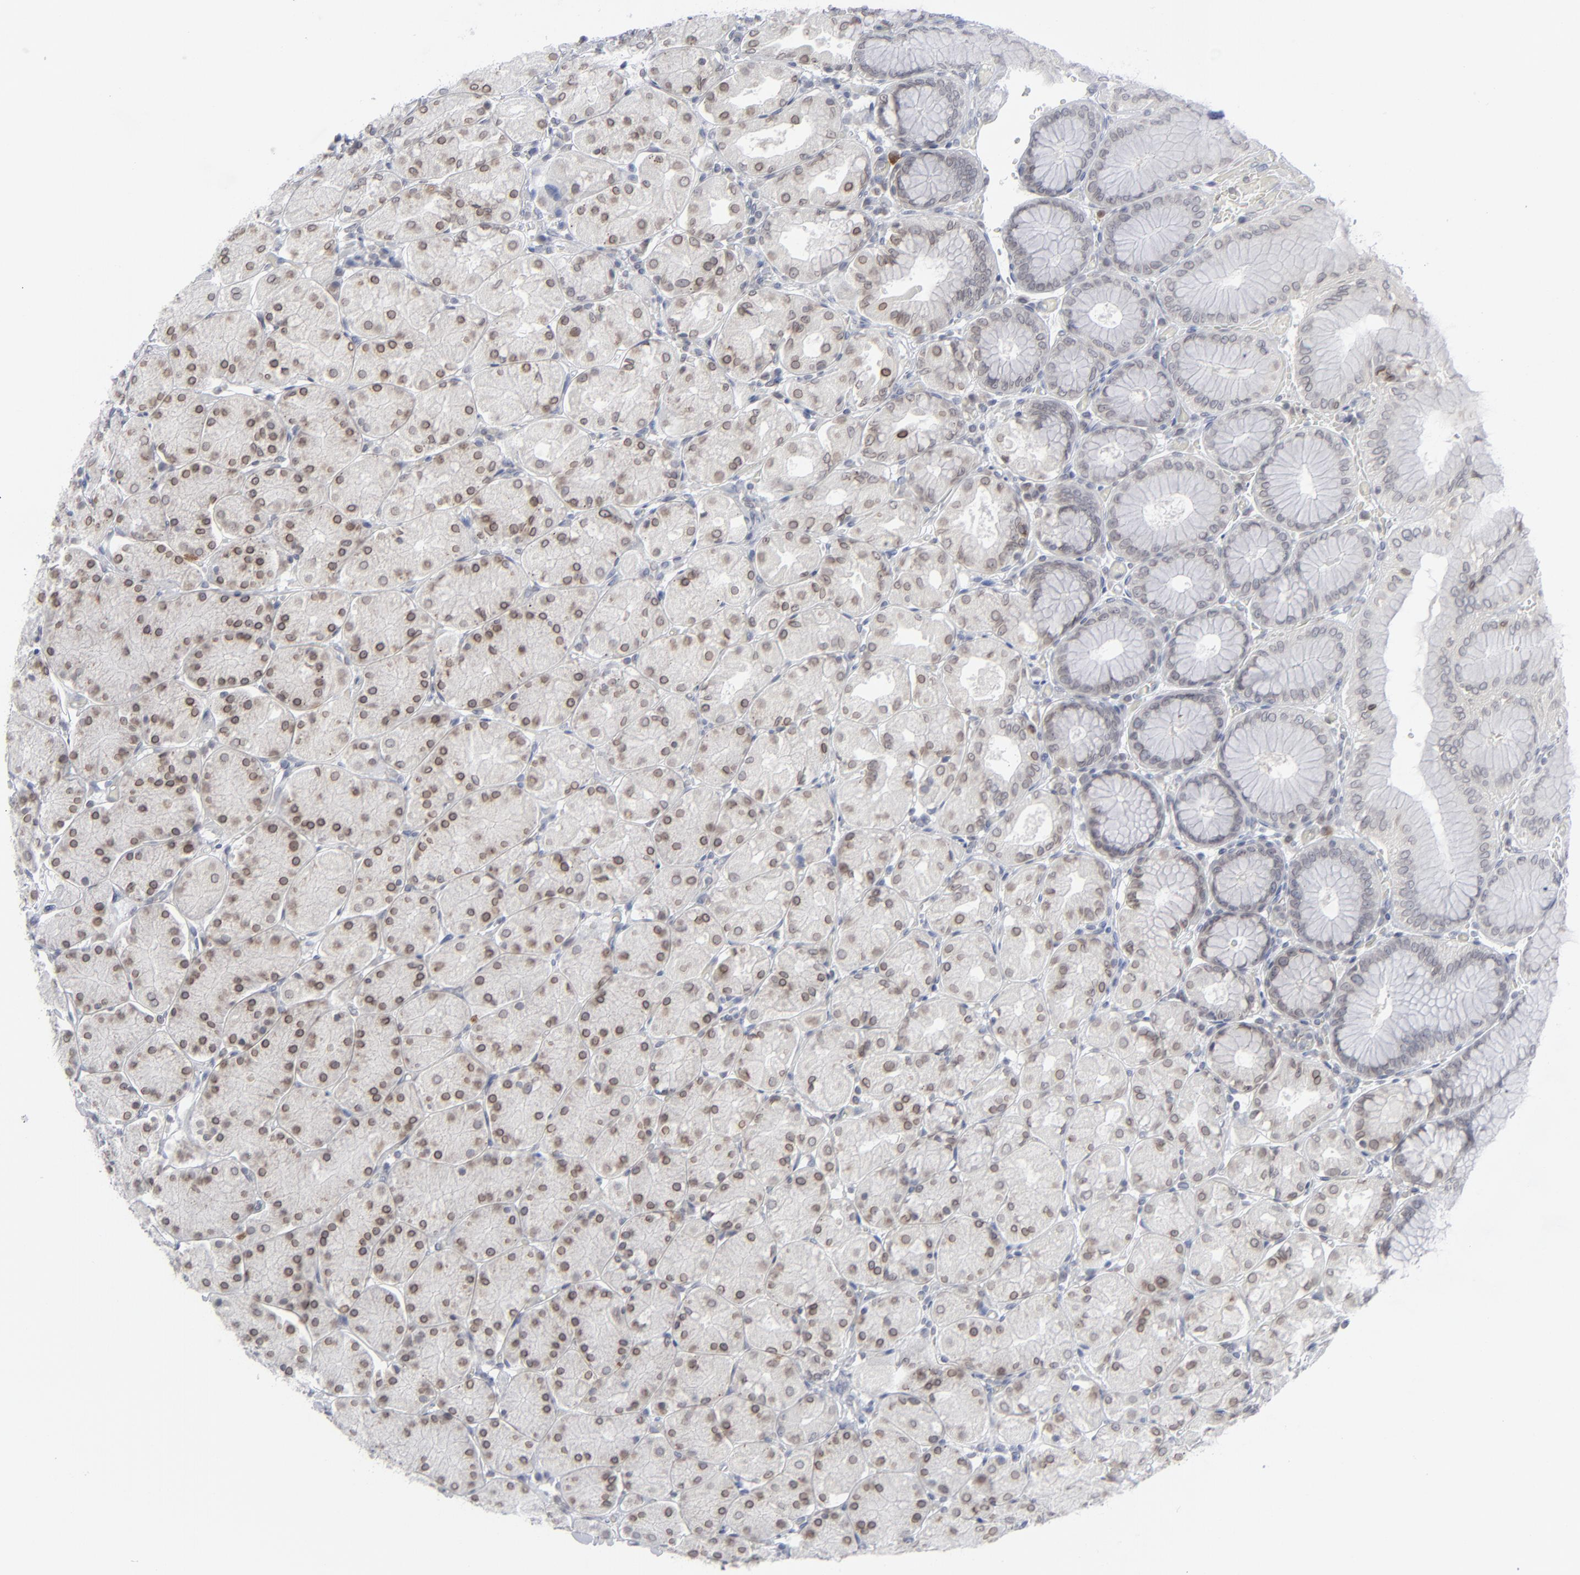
{"staining": {"intensity": "moderate", "quantity": ">75%", "location": "cytoplasmic/membranous,nuclear"}, "tissue": "stomach", "cell_type": "Glandular cells", "image_type": "normal", "snomed": [{"axis": "morphology", "description": "Normal tissue, NOS"}, {"axis": "topography", "description": "Stomach, upper"}, {"axis": "topography", "description": "Stomach"}], "caption": "Immunohistochemical staining of benign human stomach displays medium levels of moderate cytoplasmic/membranous,nuclear positivity in approximately >75% of glandular cells.", "gene": "NUP88", "patient": {"sex": "male", "age": 76}}